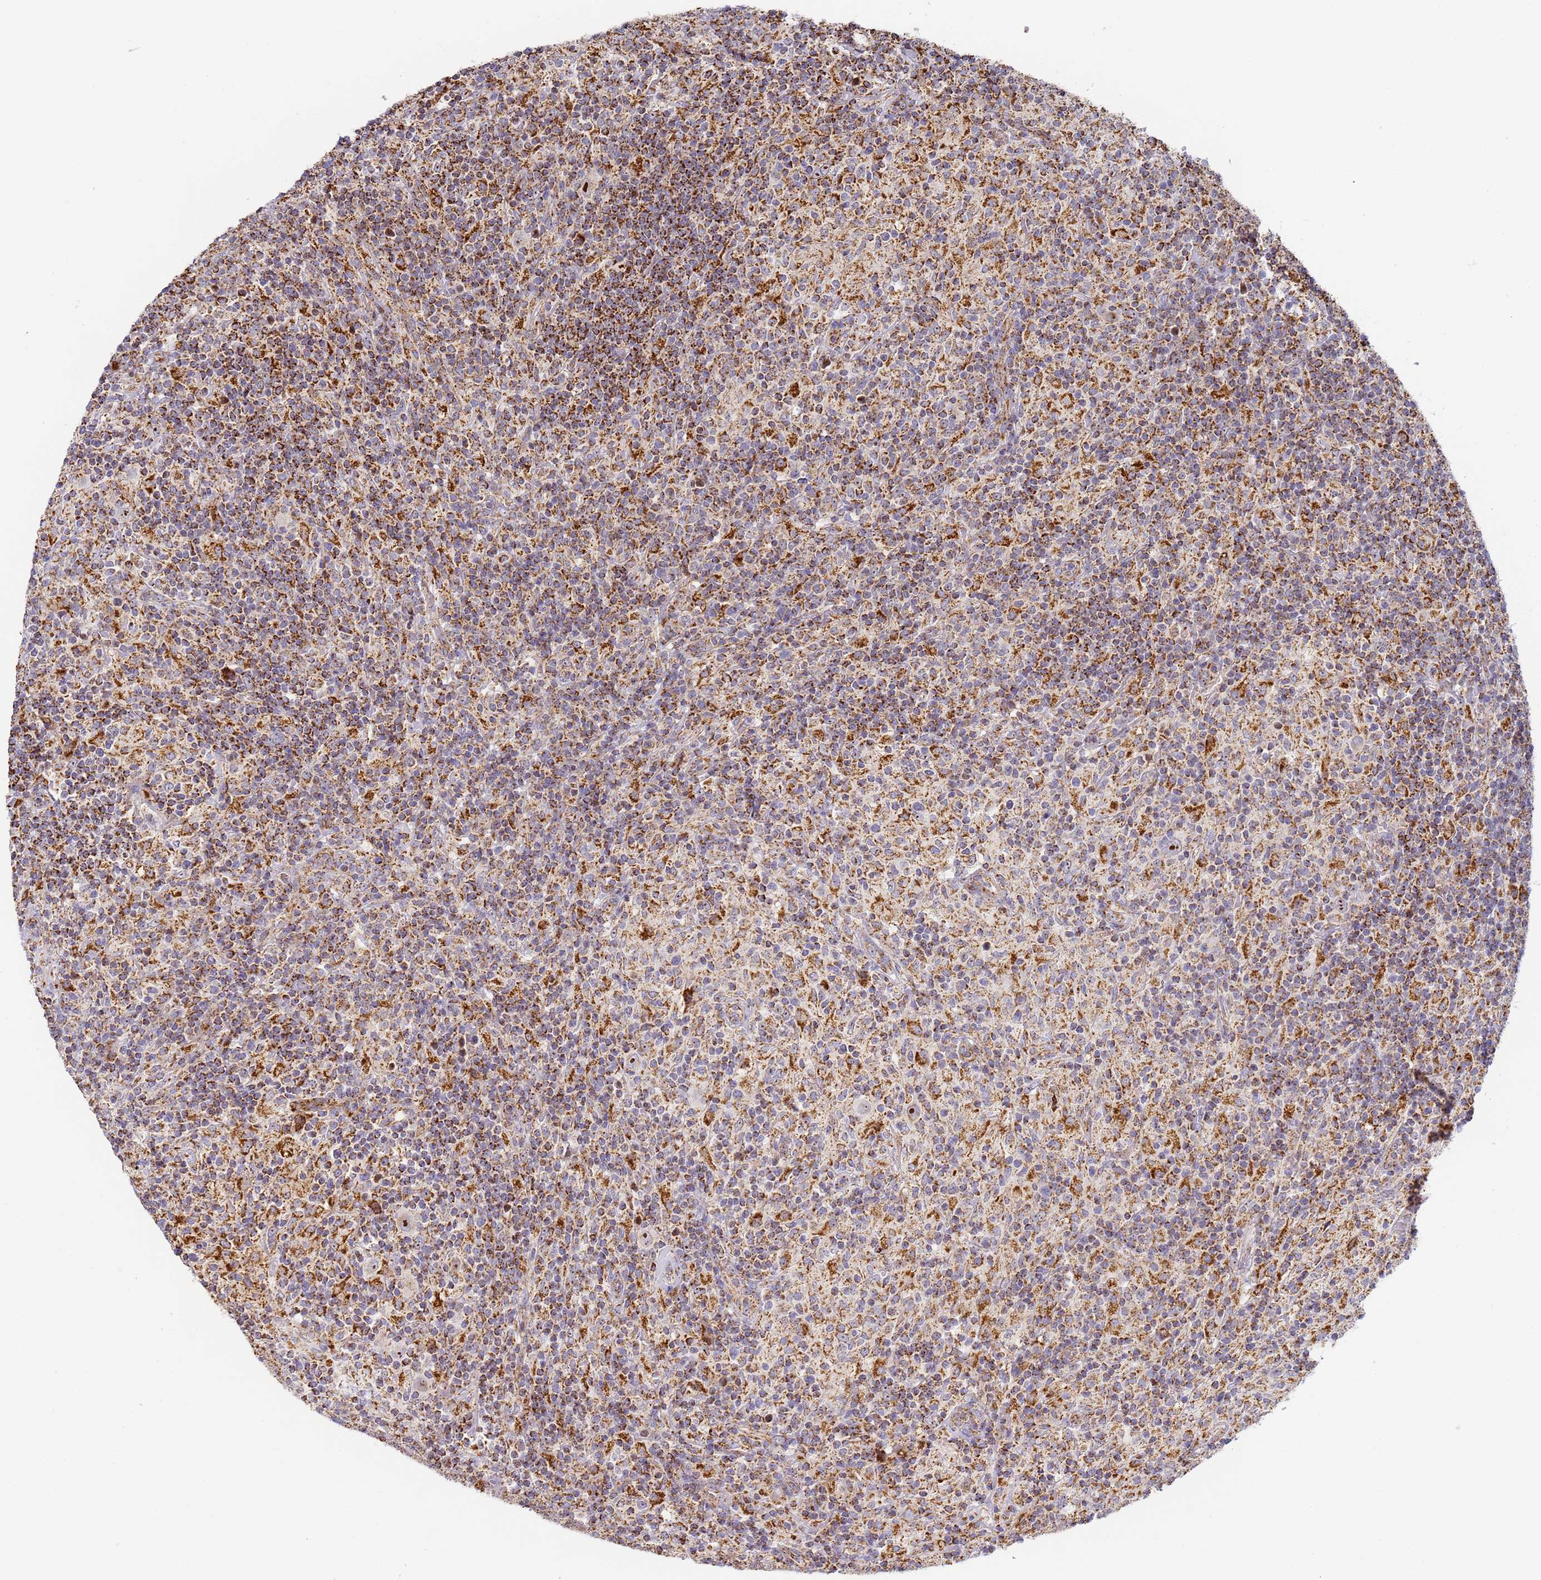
{"staining": {"intensity": "moderate", "quantity": ">75%", "location": "nuclear"}, "tissue": "lymphoma", "cell_type": "Tumor cells", "image_type": "cancer", "snomed": [{"axis": "morphology", "description": "Hodgkin's disease, NOS"}, {"axis": "topography", "description": "Lymph node"}], "caption": "The photomicrograph displays a brown stain indicating the presence of a protein in the nuclear of tumor cells in Hodgkin's disease.", "gene": "FRG2C", "patient": {"sex": "male", "age": 70}}